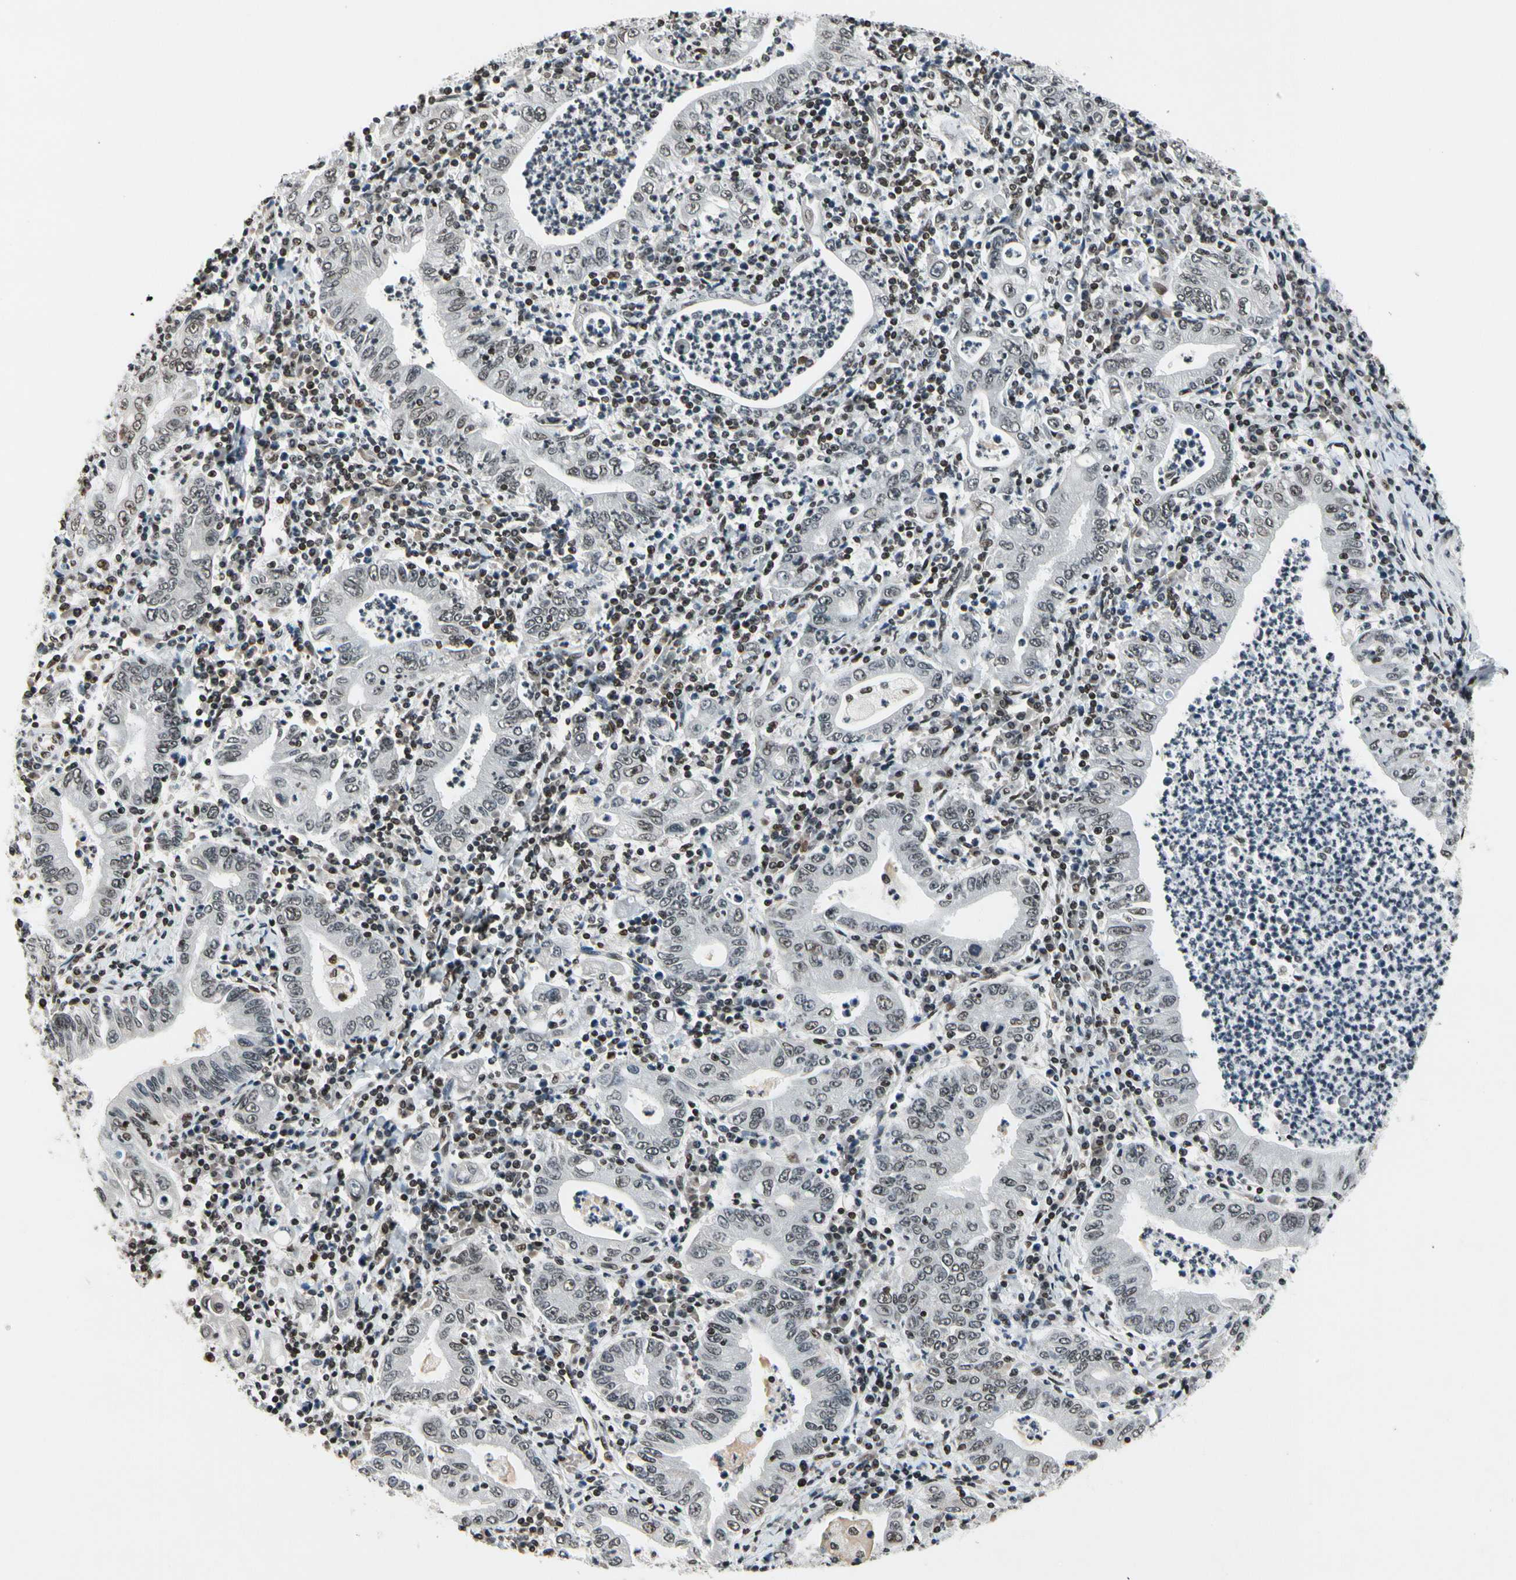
{"staining": {"intensity": "weak", "quantity": "25%-75%", "location": "nuclear"}, "tissue": "stomach cancer", "cell_type": "Tumor cells", "image_type": "cancer", "snomed": [{"axis": "morphology", "description": "Normal tissue, NOS"}, {"axis": "morphology", "description": "Adenocarcinoma, NOS"}, {"axis": "topography", "description": "Esophagus"}, {"axis": "topography", "description": "Stomach, upper"}, {"axis": "topography", "description": "Peripheral nerve tissue"}], "caption": "A brown stain highlights weak nuclear expression of a protein in stomach cancer (adenocarcinoma) tumor cells. The staining was performed using DAB (3,3'-diaminobenzidine) to visualize the protein expression in brown, while the nuclei were stained in blue with hematoxylin (Magnification: 20x).", "gene": "RECQL", "patient": {"sex": "male", "age": 62}}